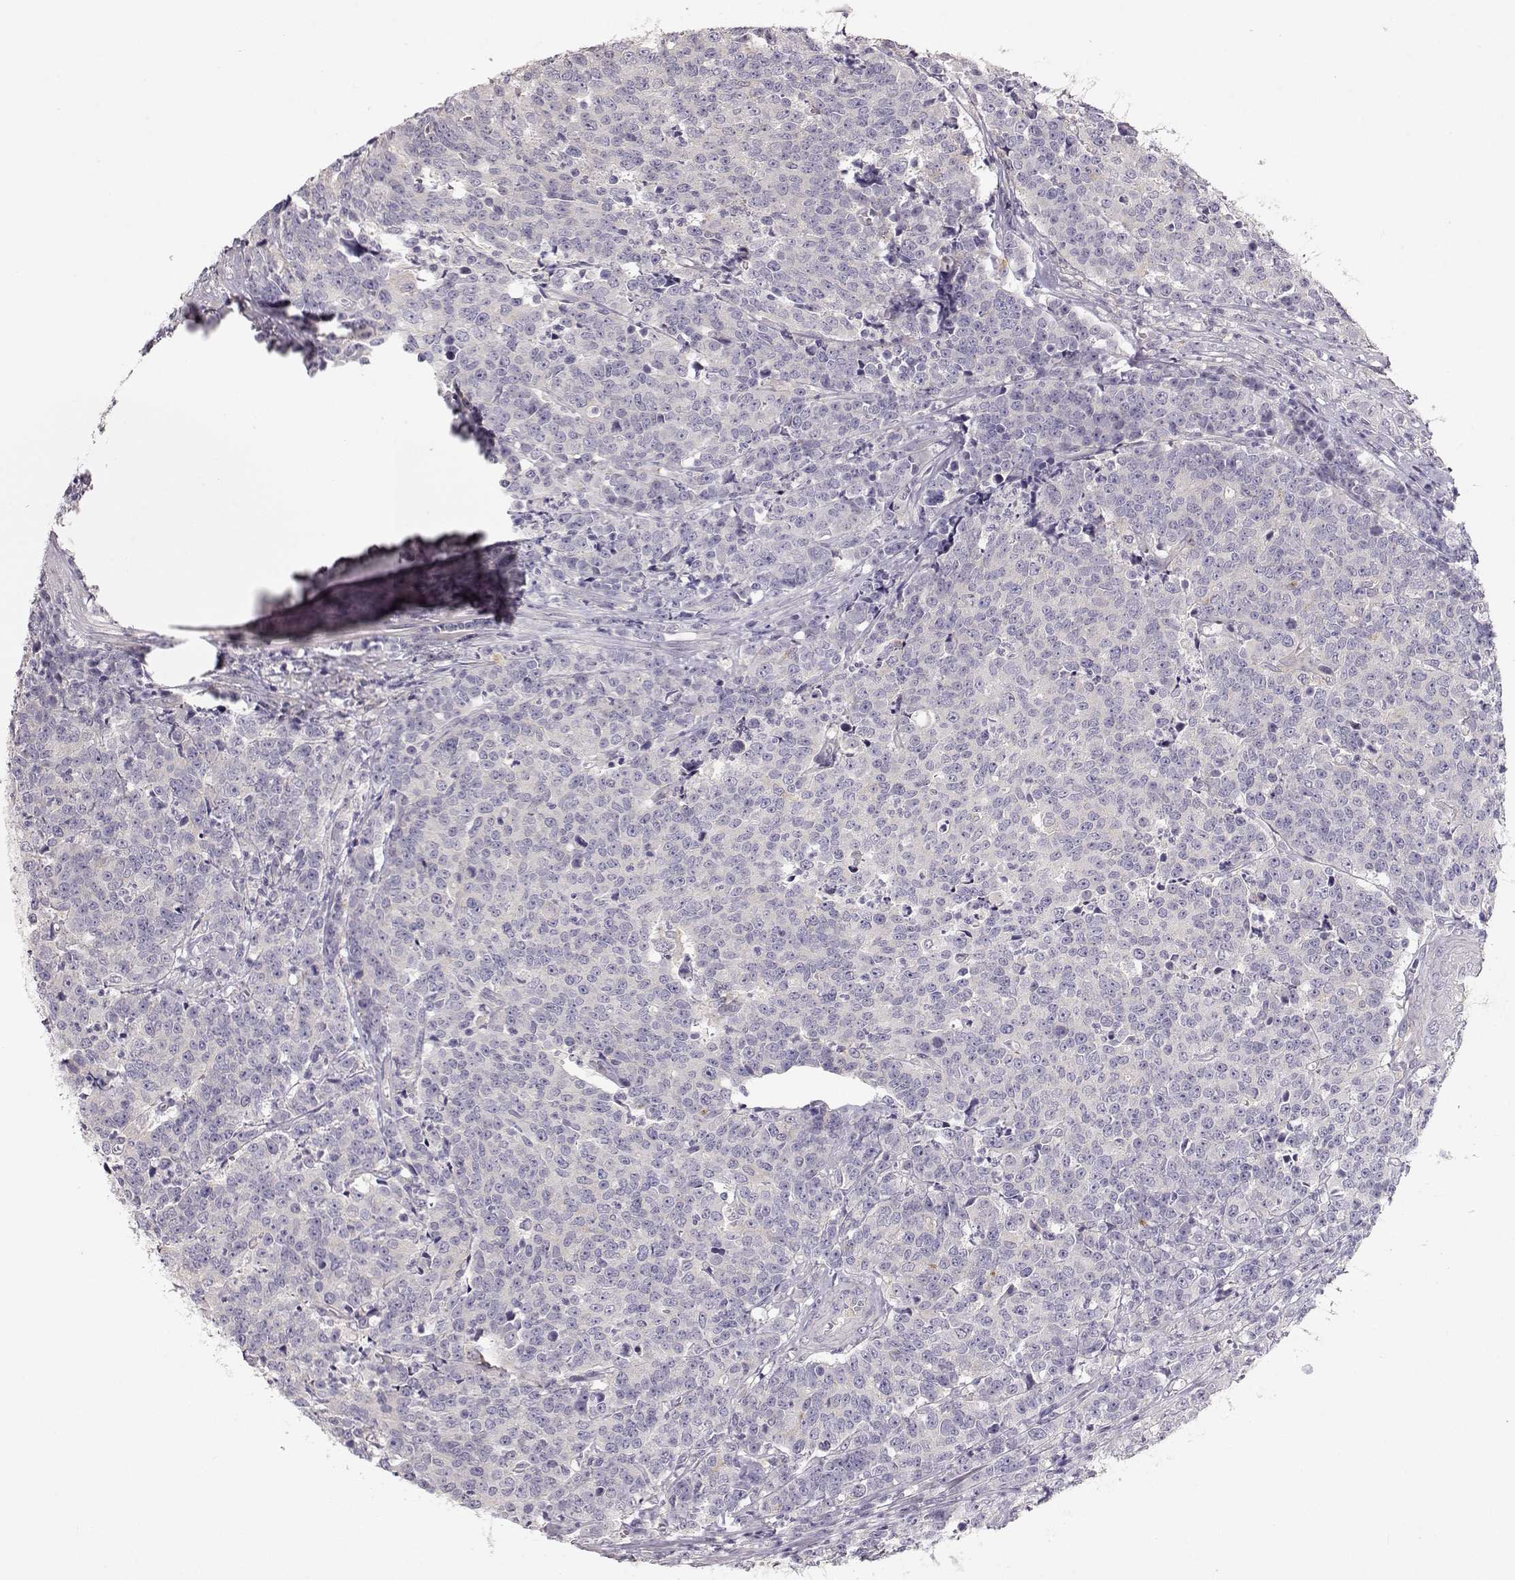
{"staining": {"intensity": "negative", "quantity": "none", "location": "none"}, "tissue": "prostate cancer", "cell_type": "Tumor cells", "image_type": "cancer", "snomed": [{"axis": "morphology", "description": "Adenocarcinoma, NOS"}, {"axis": "topography", "description": "Prostate"}], "caption": "Protein analysis of adenocarcinoma (prostate) shows no significant expression in tumor cells. The staining was performed using DAB to visualize the protein expression in brown, while the nuclei were stained in blue with hematoxylin (Magnification: 20x).", "gene": "ARHGAP8", "patient": {"sex": "male", "age": 67}}